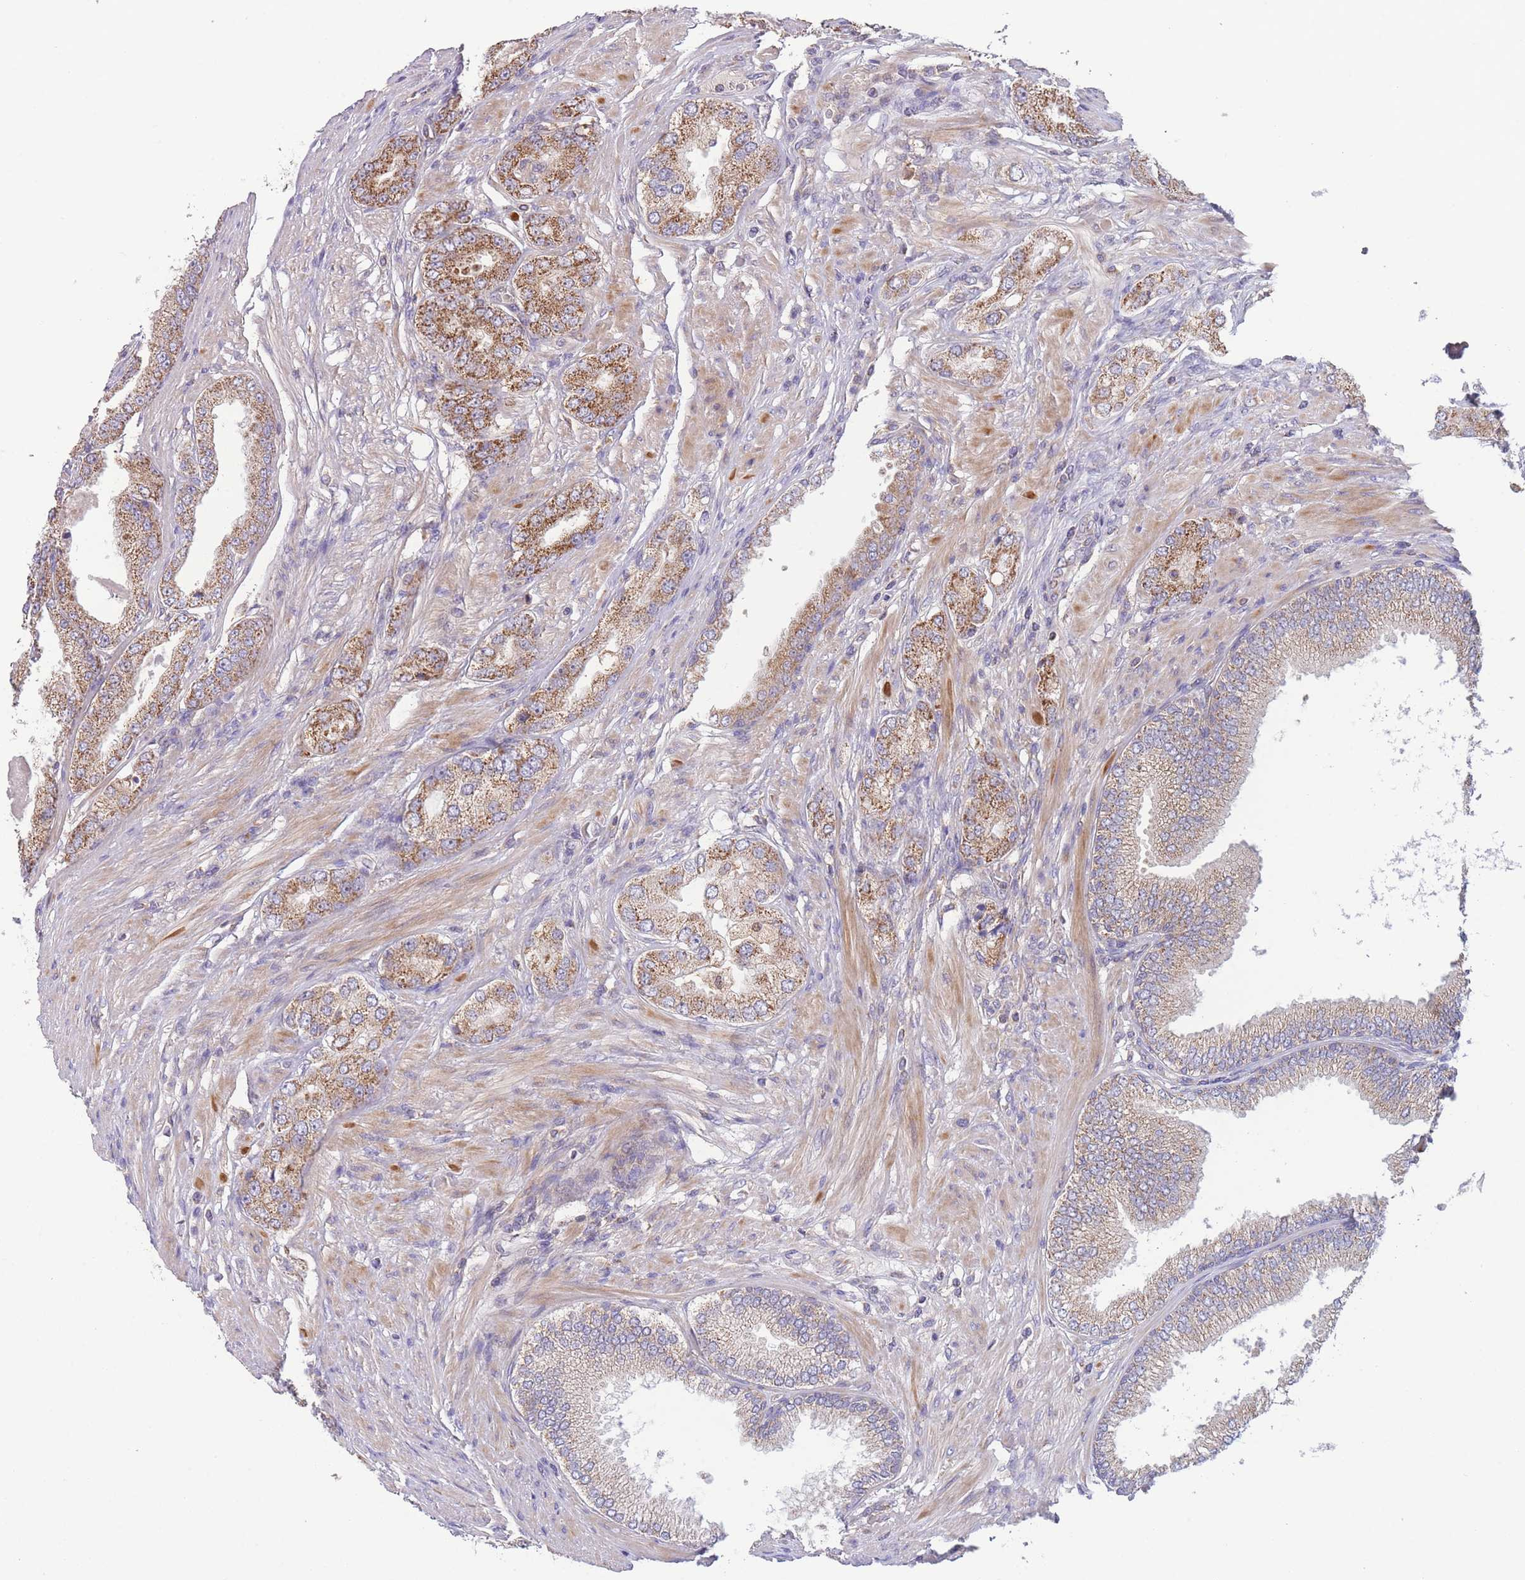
{"staining": {"intensity": "moderate", "quantity": ">75%", "location": "cytoplasmic/membranous"}, "tissue": "prostate cancer", "cell_type": "Tumor cells", "image_type": "cancer", "snomed": [{"axis": "morphology", "description": "Adenocarcinoma, High grade"}, {"axis": "topography", "description": "Prostate"}], "caption": "Prostate cancer (high-grade adenocarcinoma) stained with immunohistochemistry displays moderate cytoplasmic/membranous staining in about >75% of tumor cells.", "gene": "SLC25A42", "patient": {"sex": "male", "age": 71}}